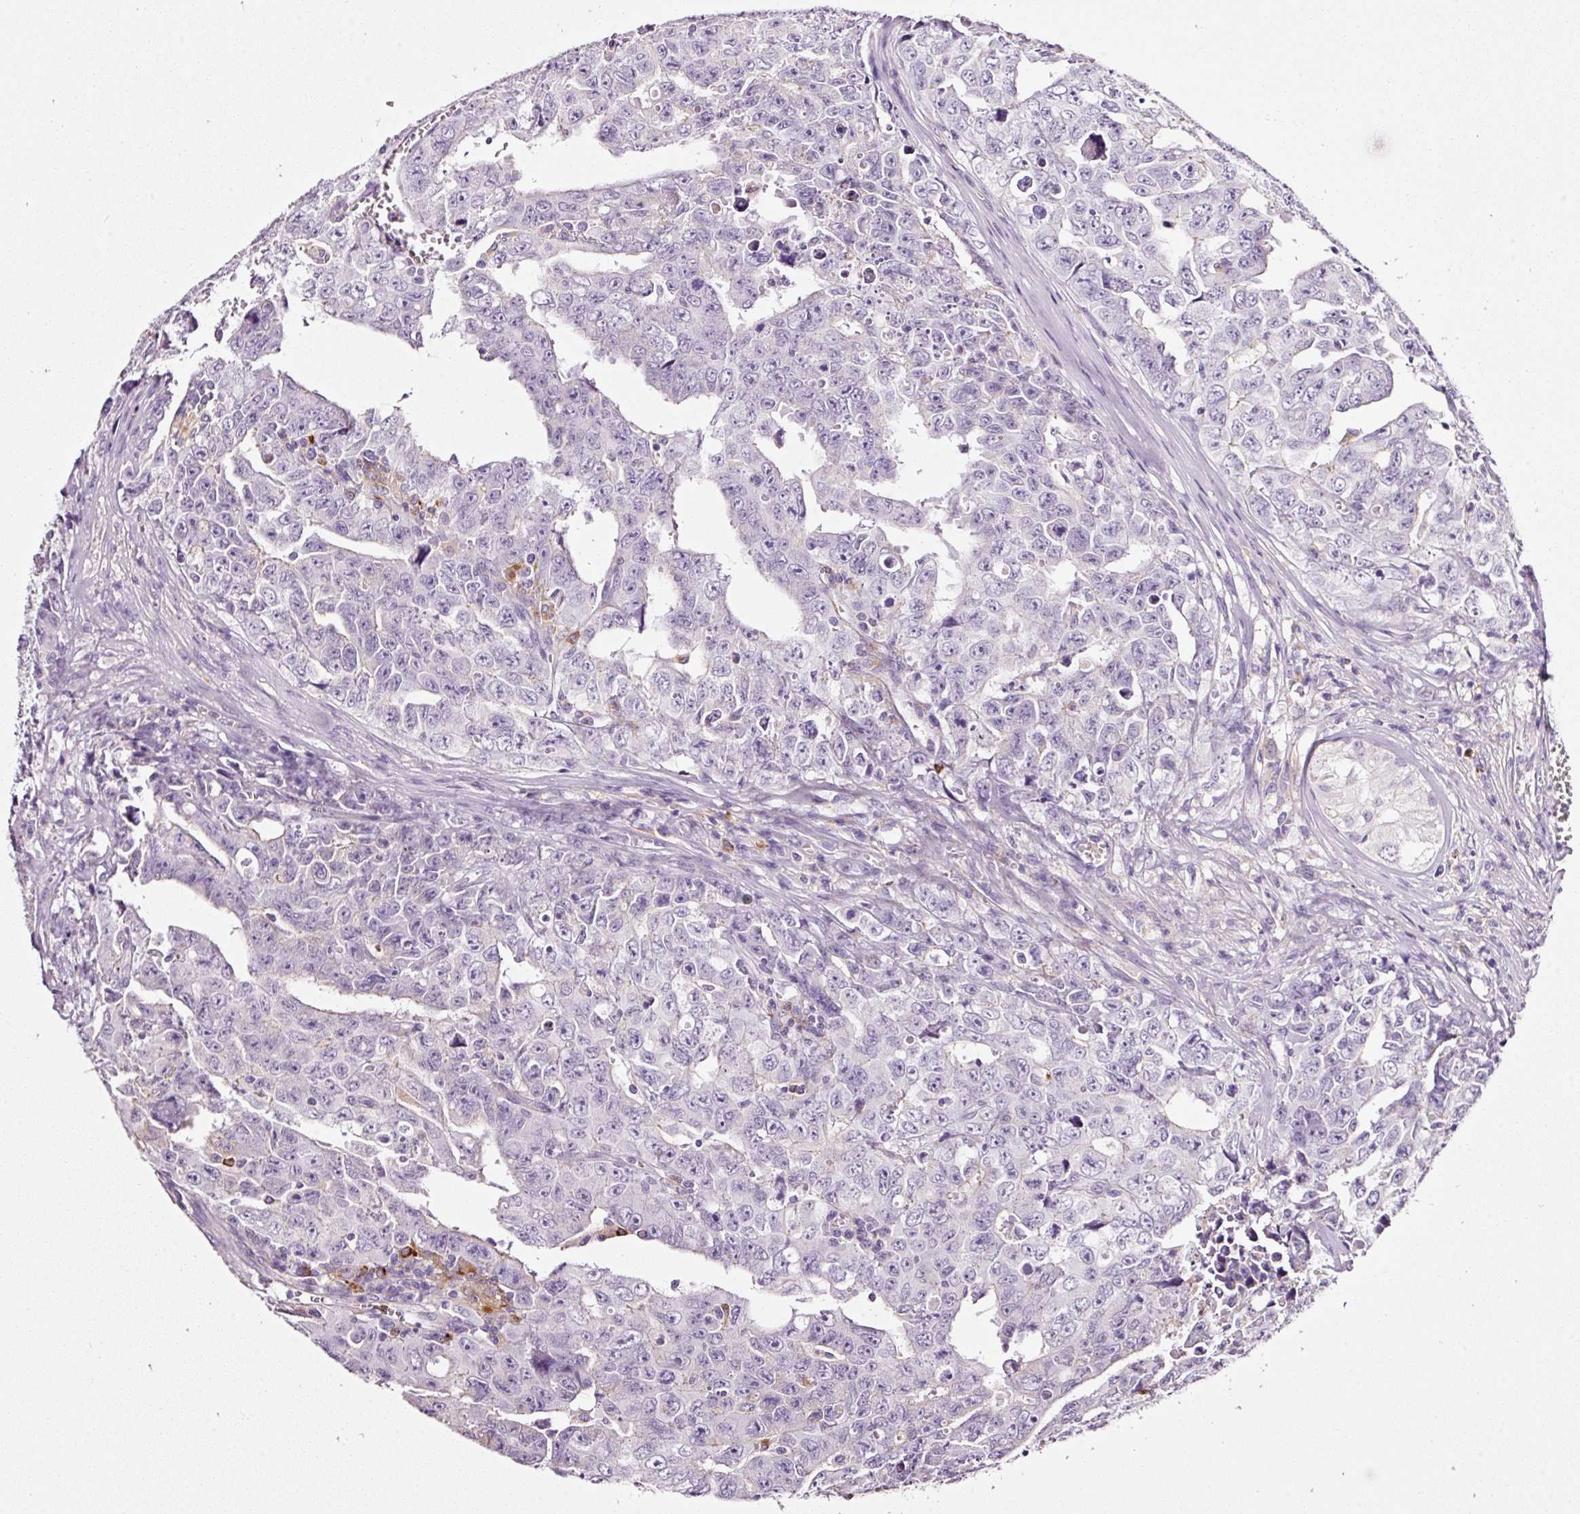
{"staining": {"intensity": "negative", "quantity": "none", "location": "none"}, "tissue": "testis cancer", "cell_type": "Tumor cells", "image_type": "cancer", "snomed": [{"axis": "morphology", "description": "Carcinoma, Embryonal, NOS"}, {"axis": "topography", "description": "Testis"}], "caption": "Testis embryonal carcinoma stained for a protein using IHC demonstrates no staining tumor cells.", "gene": "CYB561A3", "patient": {"sex": "male", "age": 24}}